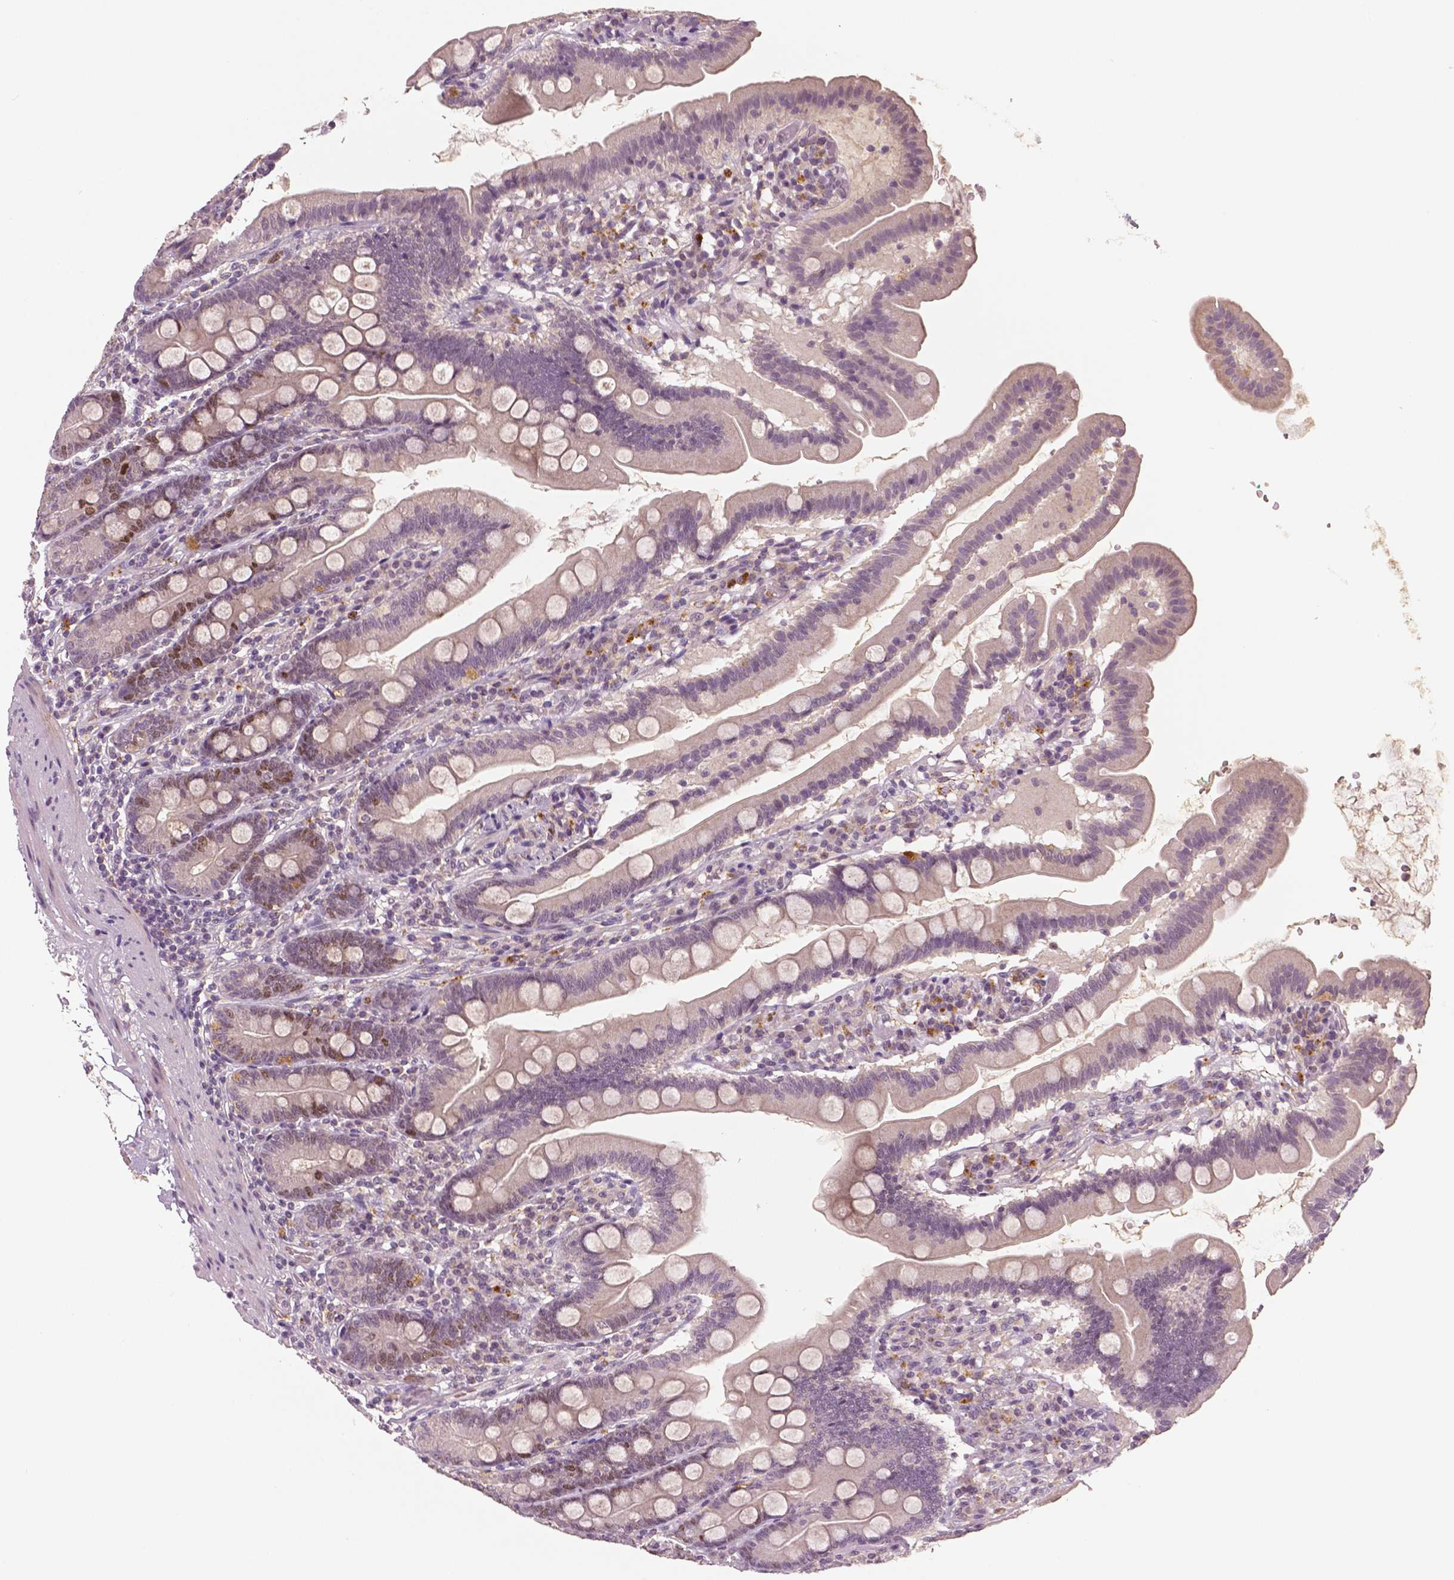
{"staining": {"intensity": "moderate", "quantity": "<25%", "location": "nuclear"}, "tissue": "duodenum", "cell_type": "Glandular cells", "image_type": "normal", "snomed": [{"axis": "morphology", "description": "Normal tissue, NOS"}, {"axis": "topography", "description": "Duodenum"}], "caption": "Immunohistochemistry (IHC) of normal human duodenum shows low levels of moderate nuclear positivity in approximately <25% of glandular cells. (brown staining indicates protein expression, while blue staining denotes nuclei).", "gene": "MKI67", "patient": {"sex": "female", "age": 67}}